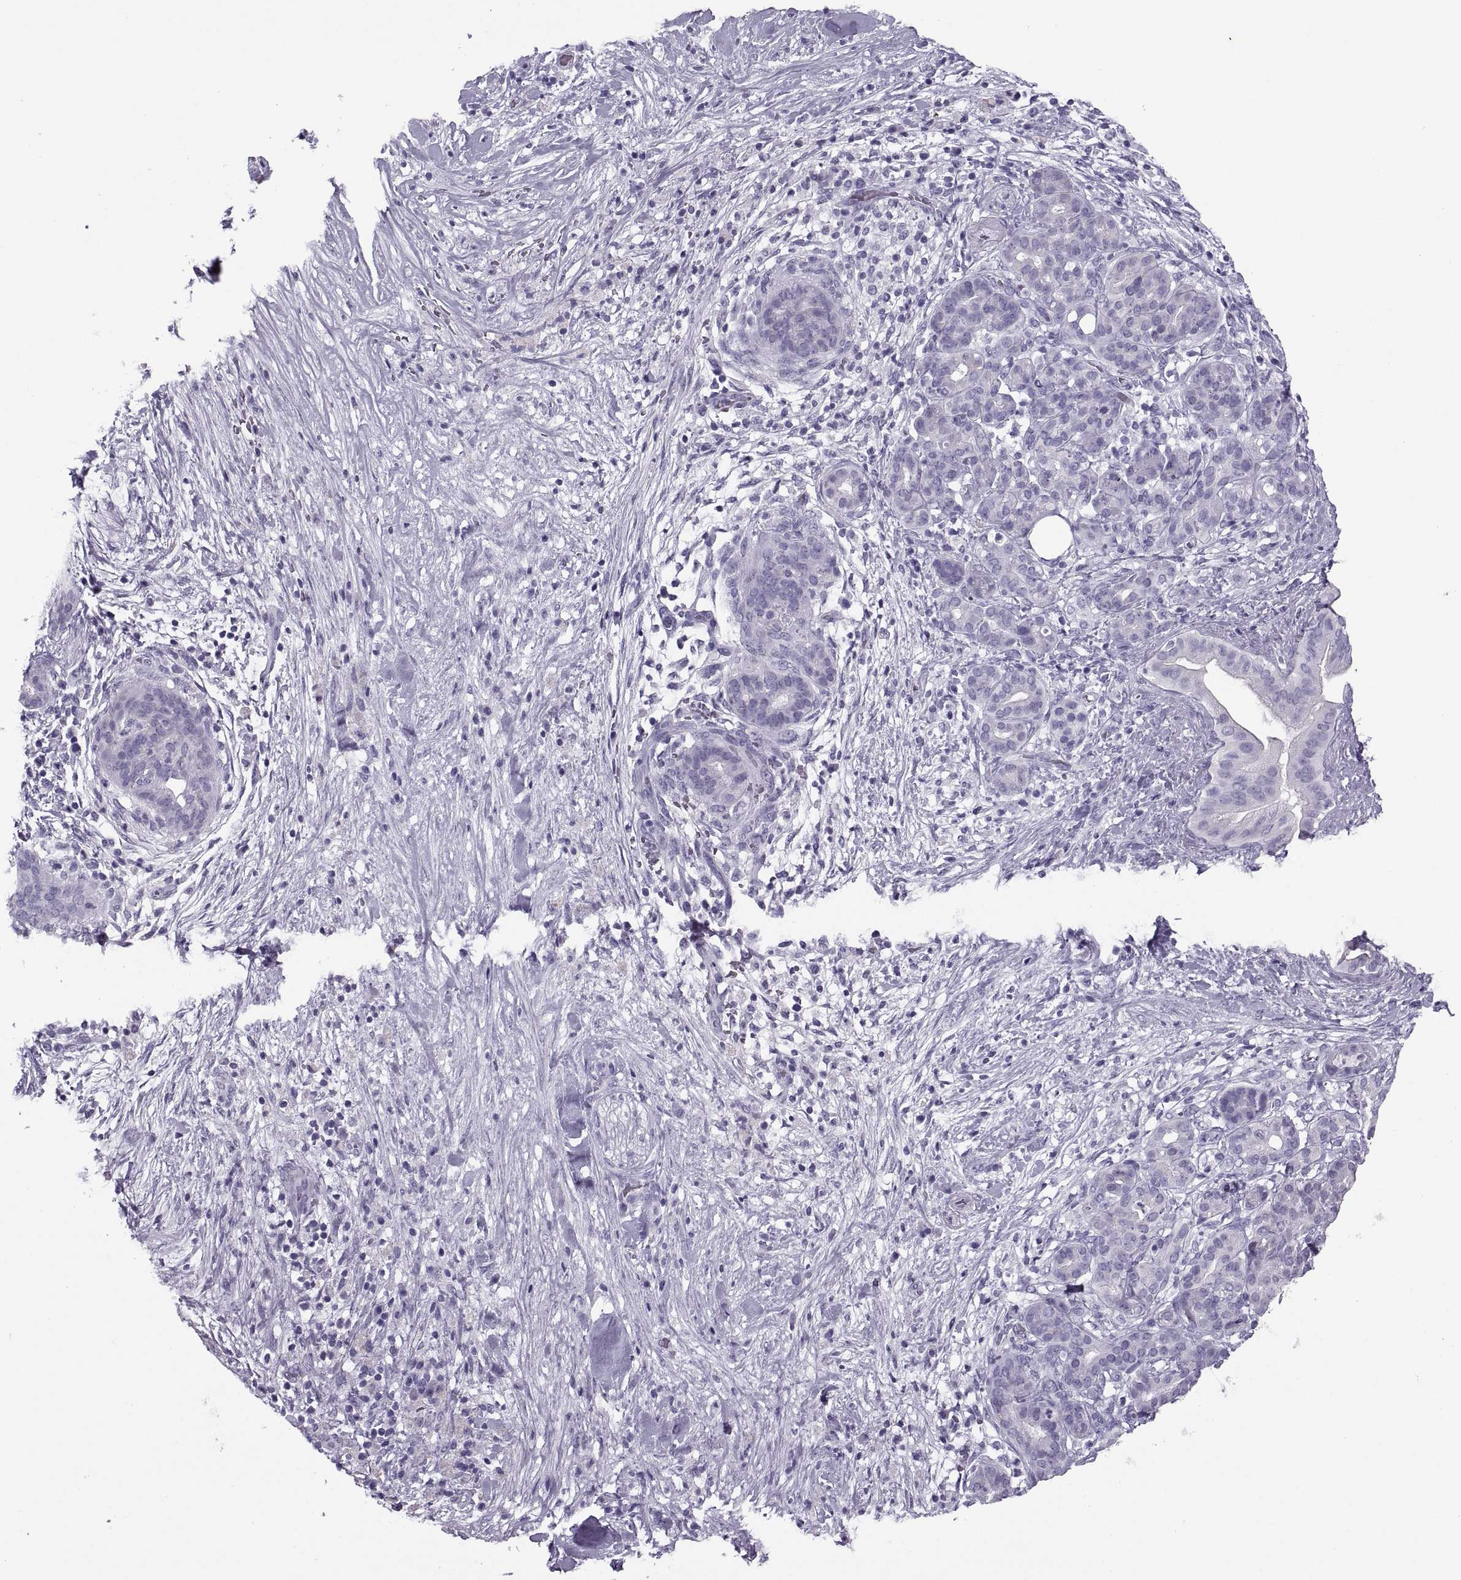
{"staining": {"intensity": "negative", "quantity": "none", "location": "none"}, "tissue": "pancreatic cancer", "cell_type": "Tumor cells", "image_type": "cancer", "snomed": [{"axis": "morphology", "description": "Adenocarcinoma, NOS"}, {"axis": "topography", "description": "Pancreas"}], "caption": "Histopathology image shows no significant protein positivity in tumor cells of pancreatic cancer.", "gene": "RLBP1", "patient": {"sex": "male", "age": 44}}